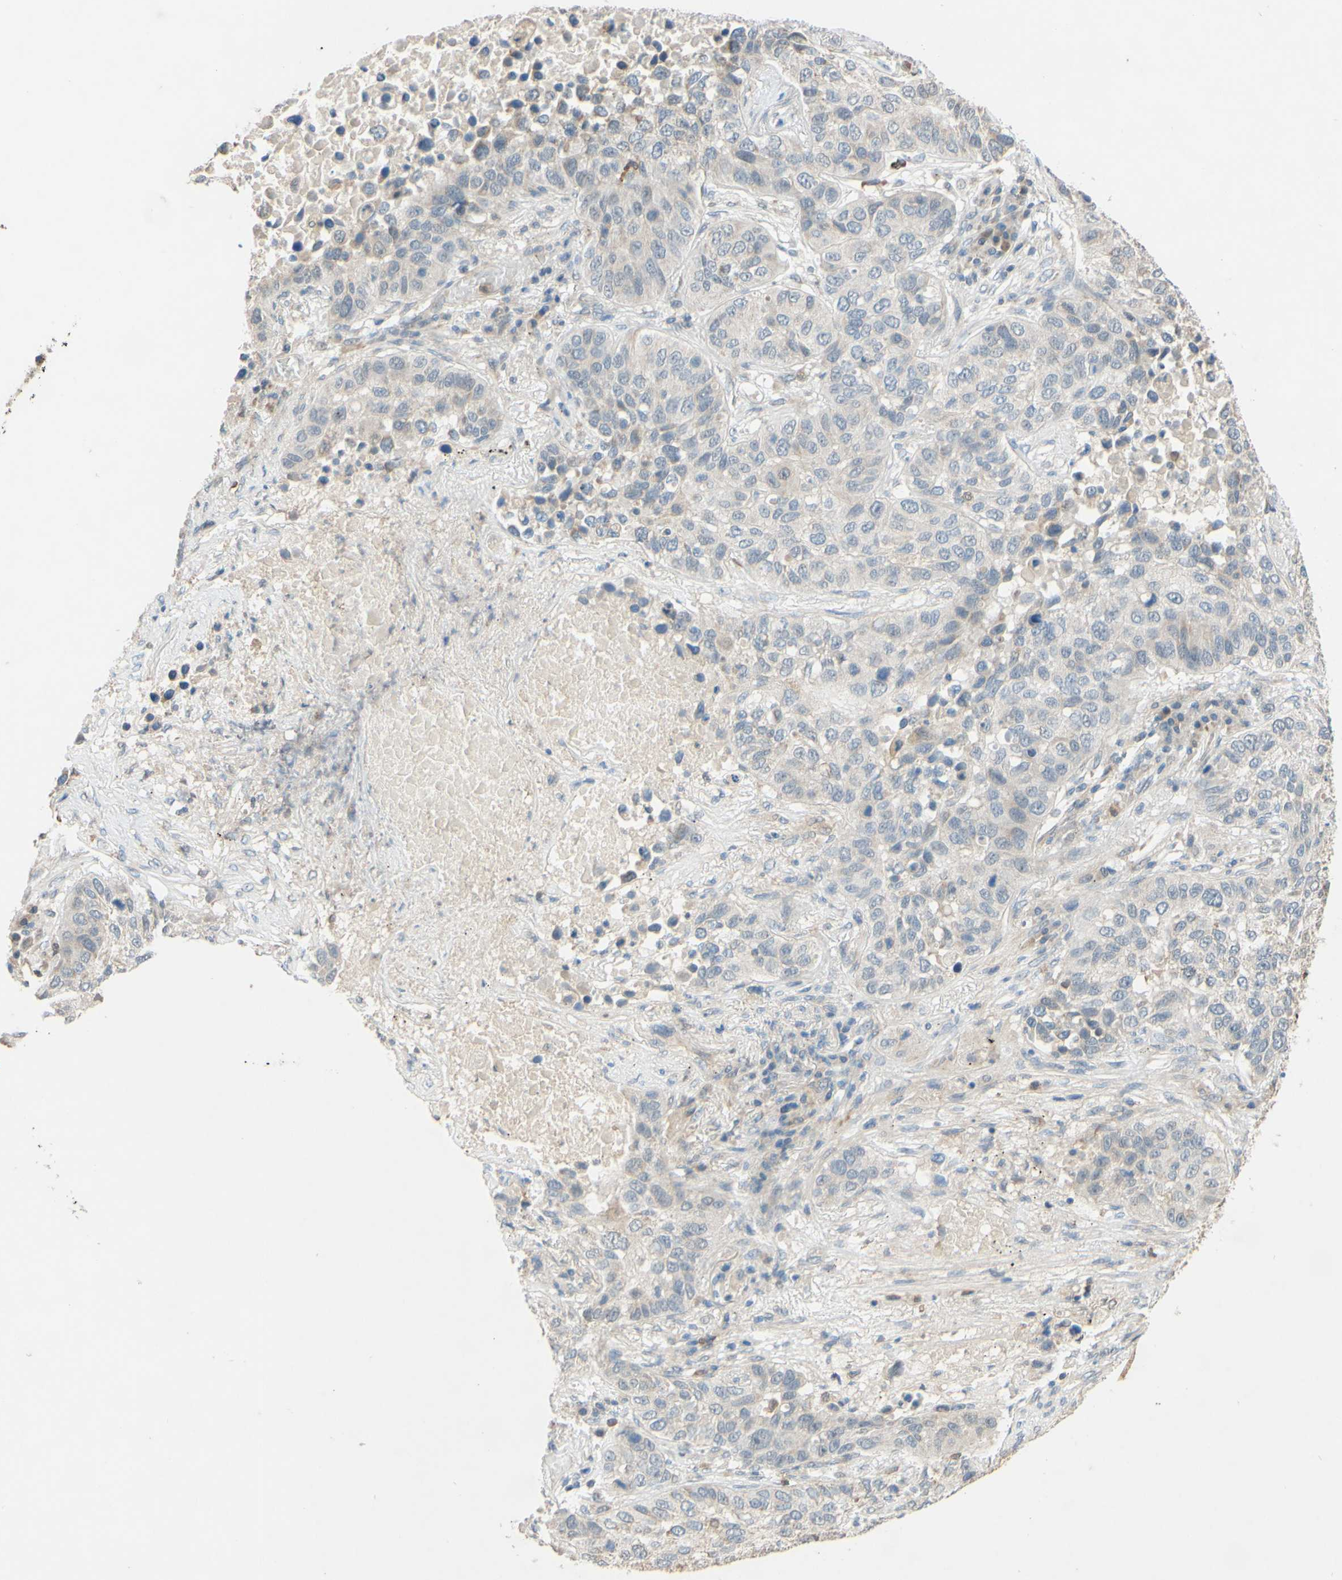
{"staining": {"intensity": "weak", "quantity": ">75%", "location": "cytoplasmic/membranous"}, "tissue": "lung cancer", "cell_type": "Tumor cells", "image_type": "cancer", "snomed": [{"axis": "morphology", "description": "Squamous cell carcinoma, NOS"}, {"axis": "topography", "description": "Lung"}], "caption": "Protein expression analysis of human lung cancer (squamous cell carcinoma) reveals weak cytoplasmic/membranous expression in approximately >75% of tumor cells.", "gene": "GATA1", "patient": {"sex": "male", "age": 57}}